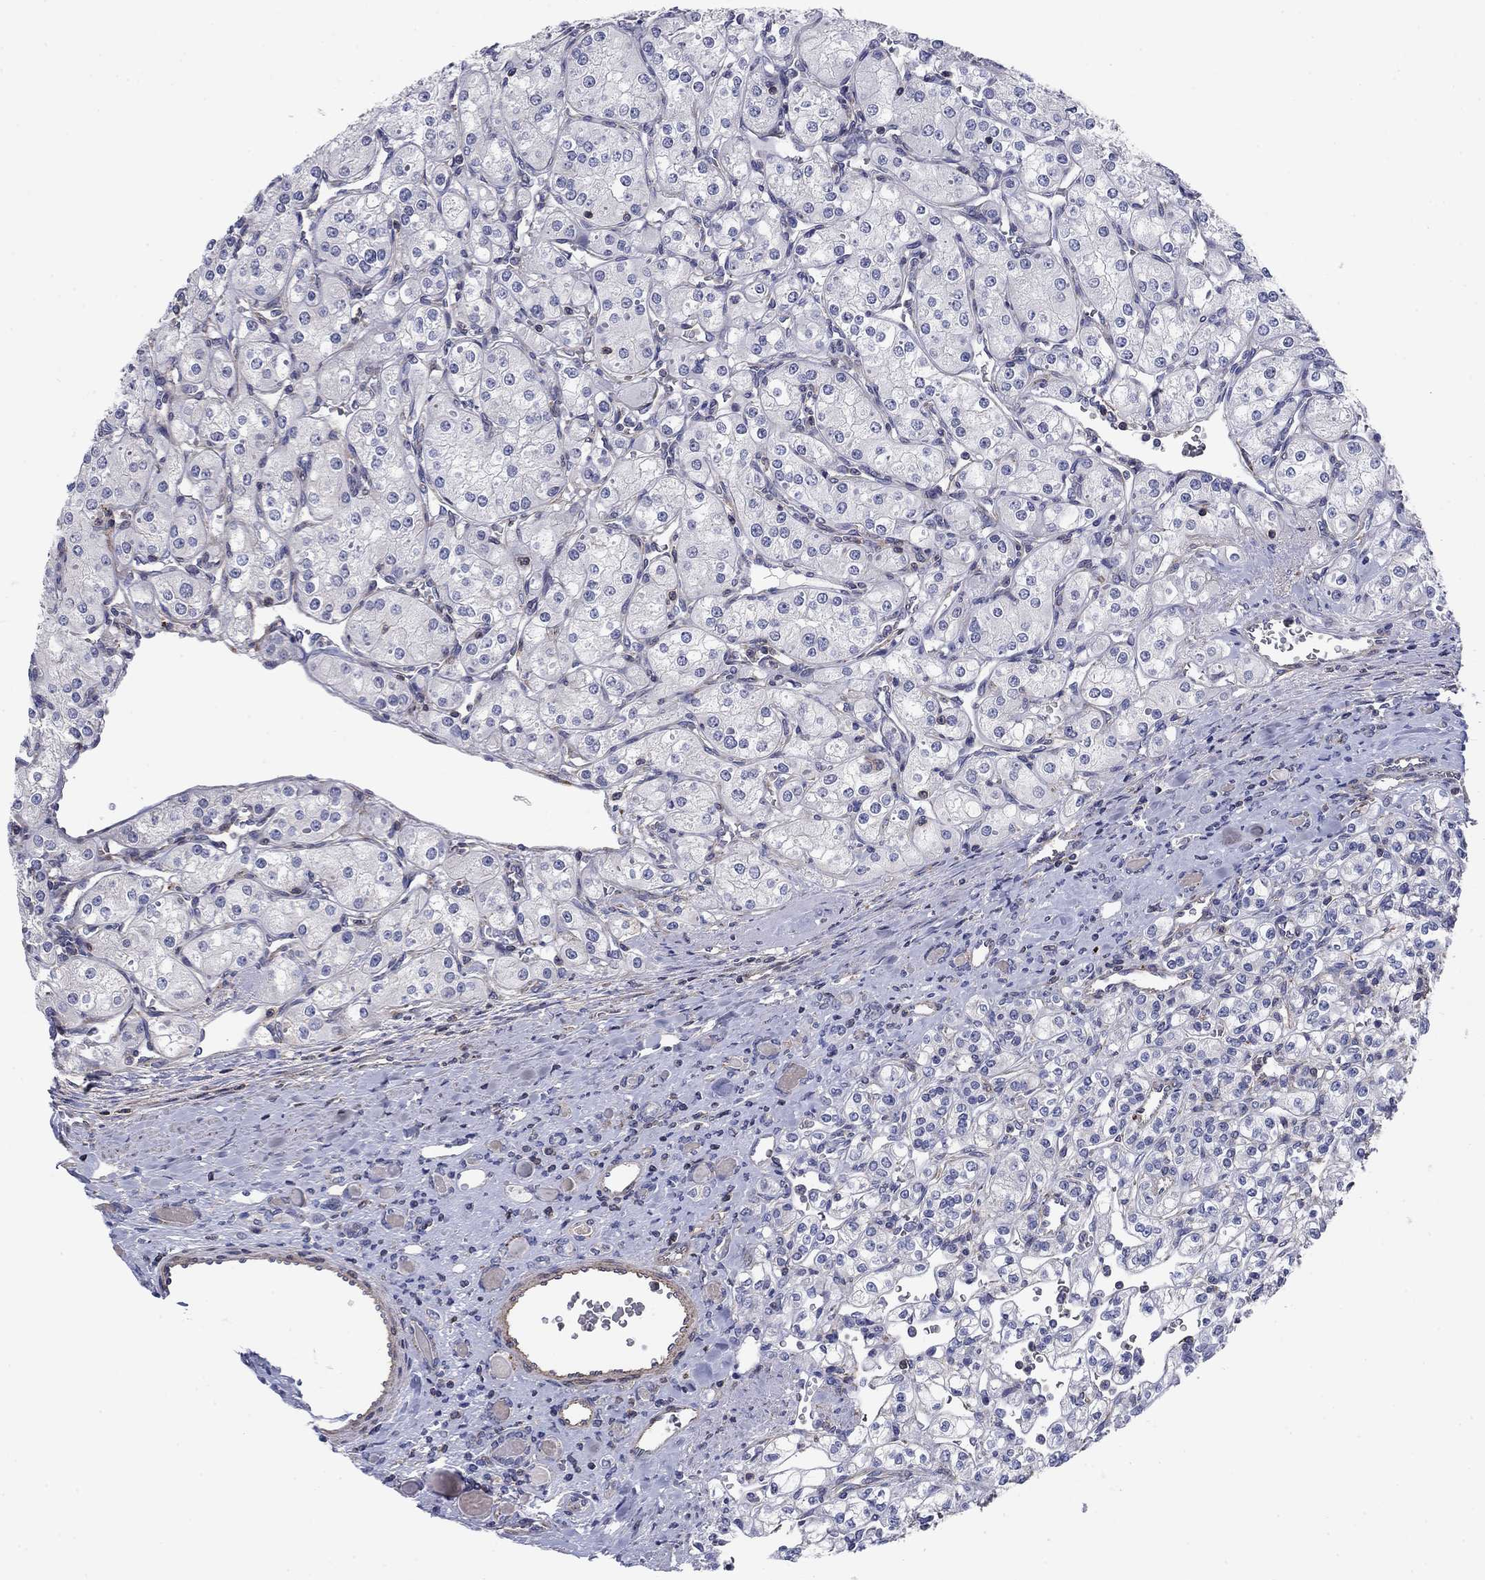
{"staining": {"intensity": "negative", "quantity": "none", "location": "none"}, "tissue": "renal cancer", "cell_type": "Tumor cells", "image_type": "cancer", "snomed": [{"axis": "morphology", "description": "Adenocarcinoma, NOS"}, {"axis": "topography", "description": "Kidney"}], "caption": "Immunohistochemical staining of human renal adenocarcinoma reveals no significant staining in tumor cells.", "gene": "PSD4", "patient": {"sex": "male", "age": 77}}